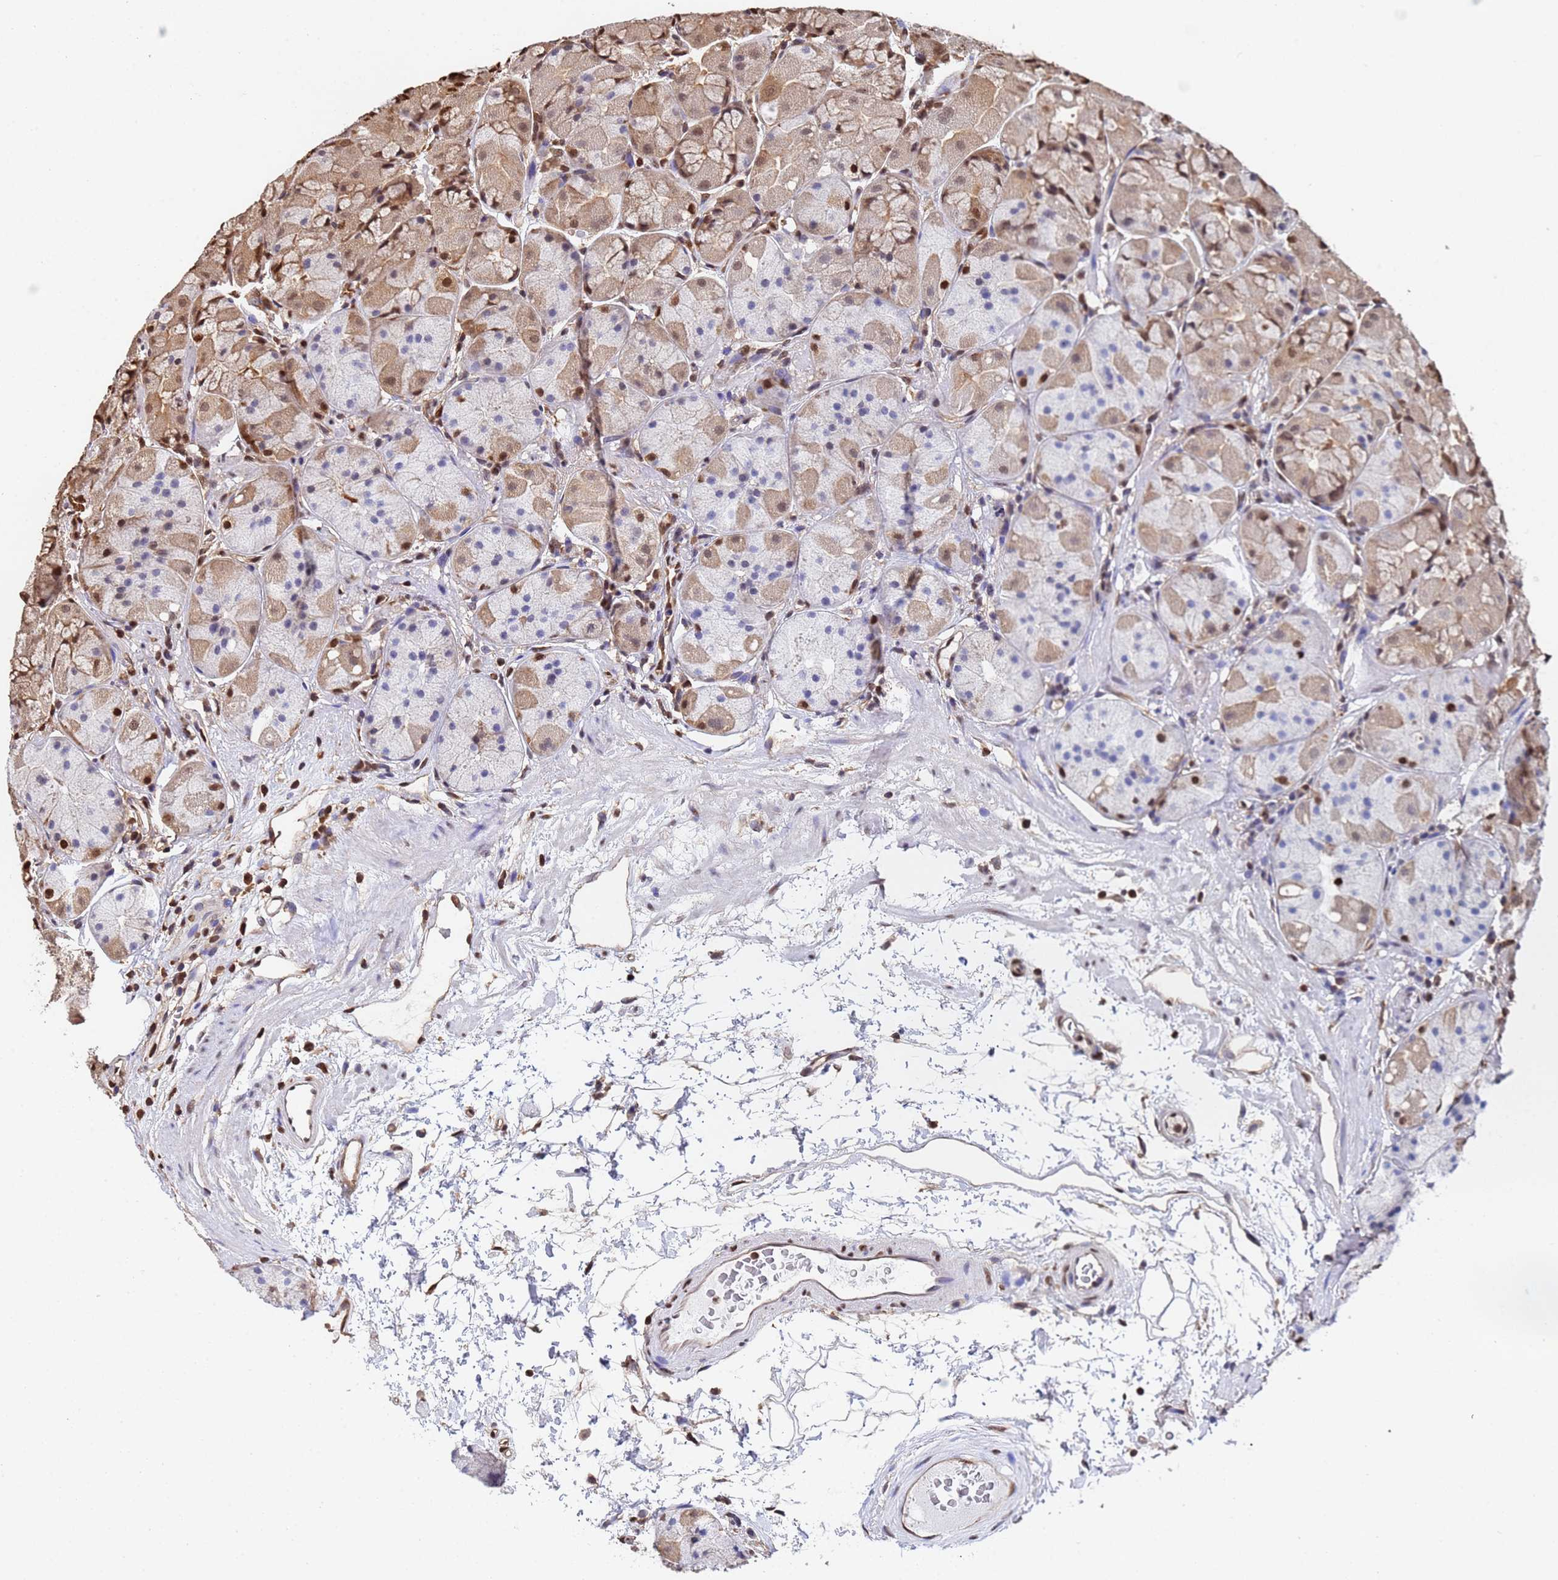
{"staining": {"intensity": "moderate", "quantity": "25%-75%", "location": "cytoplasmic/membranous,nuclear"}, "tissue": "stomach", "cell_type": "Glandular cells", "image_type": "normal", "snomed": [{"axis": "morphology", "description": "Normal tissue, NOS"}, {"axis": "topography", "description": "Stomach"}], "caption": "Immunohistochemical staining of normal stomach shows 25%-75% levels of moderate cytoplasmic/membranous,nuclear protein expression in approximately 25%-75% of glandular cells. The protein of interest is stained brown, and the nuclei are stained in blue (DAB (3,3'-diaminobenzidine) IHC with brightfield microscopy, high magnification).", "gene": "SUMO2", "patient": {"sex": "male", "age": 57}}